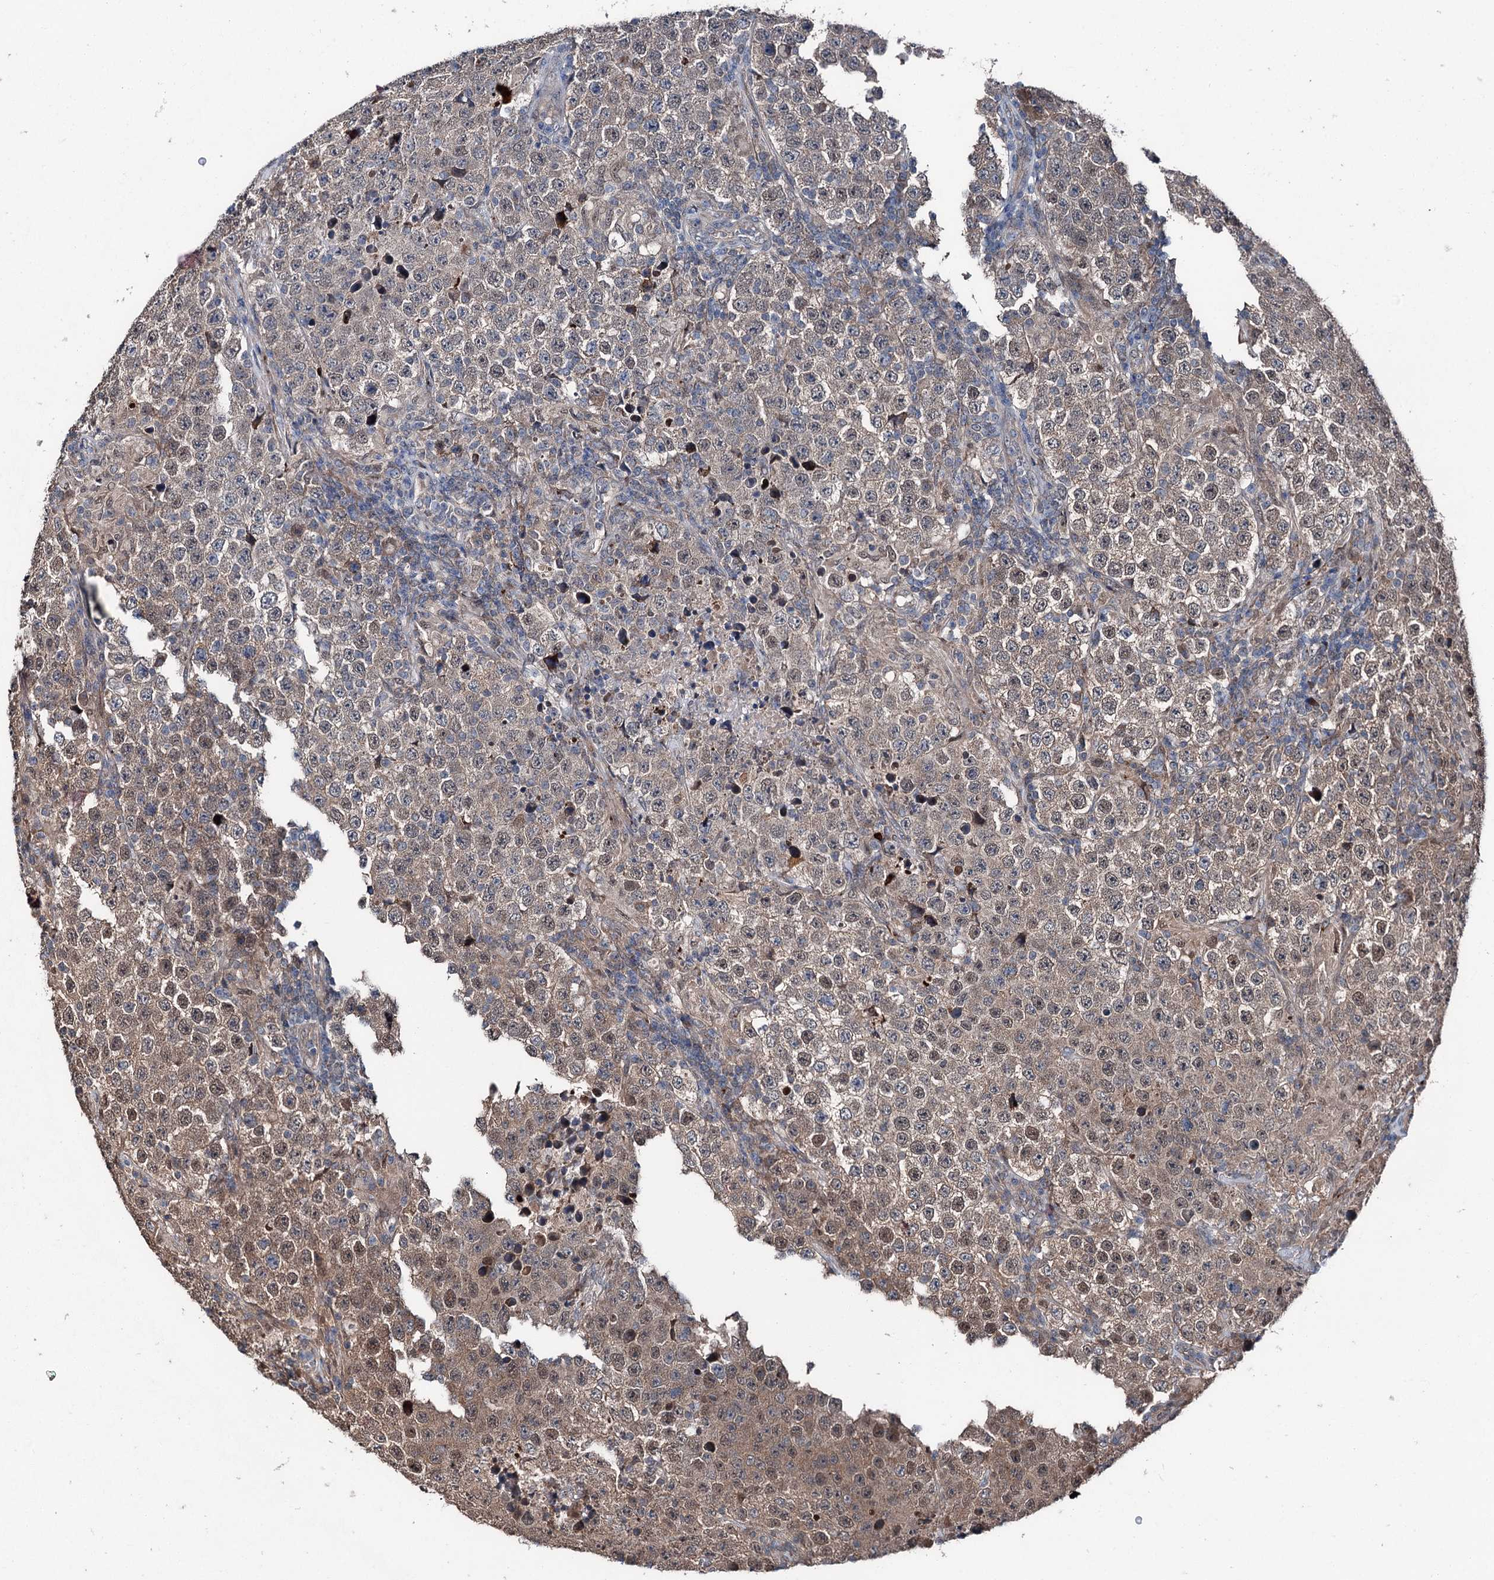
{"staining": {"intensity": "moderate", "quantity": "25%-75%", "location": "cytoplasmic/membranous,nuclear"}, "tissue": "testis cancer", "cell_type": "Tumor cells", "image_type": "cancer", "snomed": [{"axis": "morphology", "description": "Normal tissue, NOS"}, {"axis": "morphology", "description": "Urothelial carcinoma, High grade"}, {"axis": "morphology", "description": "Seminoma, NOS"}, {"axis": "morphology", "description": "Carcinoma, Embryonal, NOS"}, {"axis": "topography", "description": "Urinary bladder"}, {"axis": "topography", "description": "Testis"}], "caption": "This micrograph shows immunohistochemistry (IHC) staining of testis cancer (urothelial carcinoma (high-grade)), with medium moderate cytoplasmic/membranous and nuclear positivity in approximately 25%-75% of tumor cells.", "gene": "PSMD13", "patient": {"sex": "male", "age": 41}}